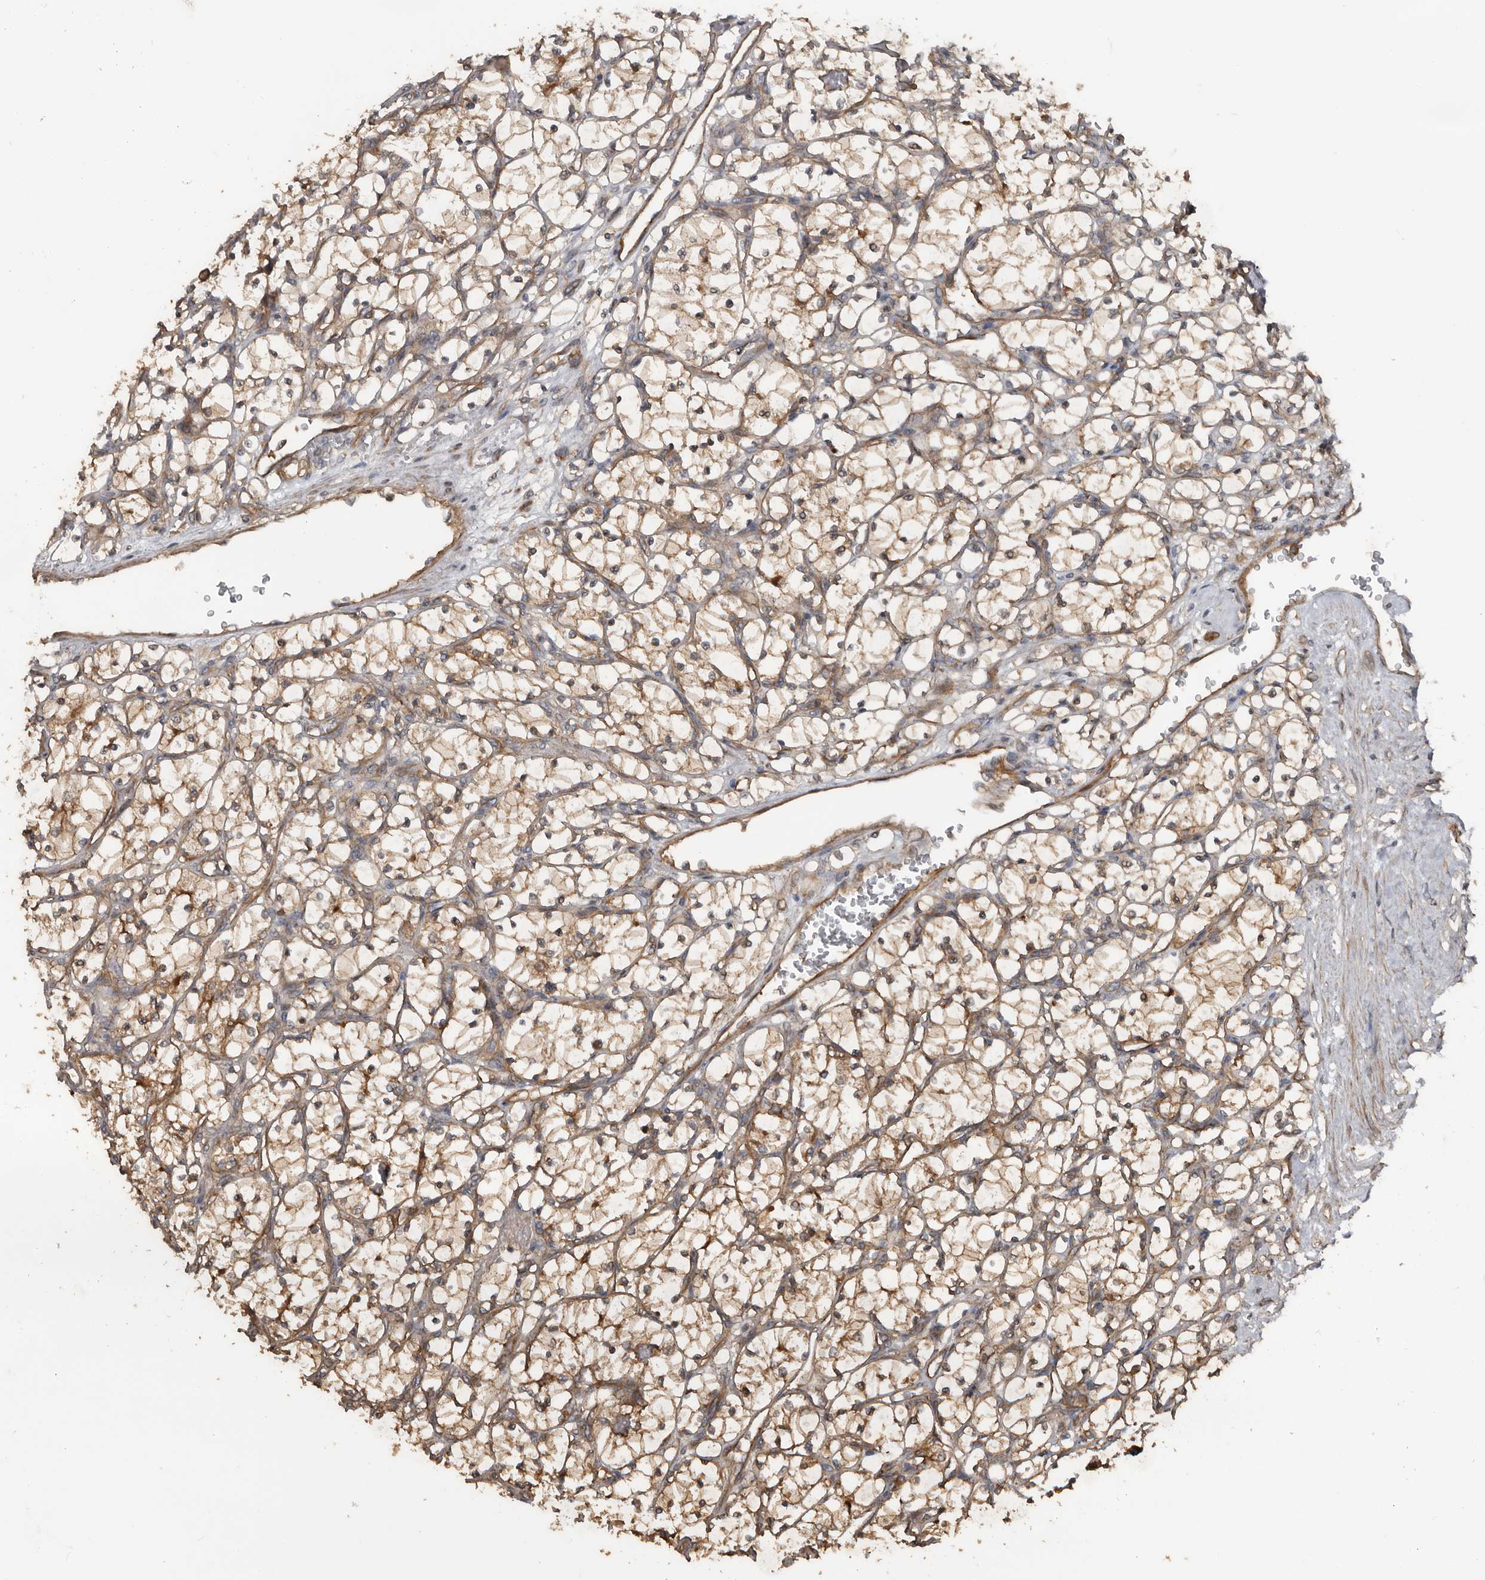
{"staining": {"intensity": "weak", "quantity": ">75%", "location": "cytoplasmic/membranous"}, "tissue": "renal cancer", "cell_type": "Tumor cells", "image_type": "cancer", "snomed": [{"axis": "morphology", "description": "Adenocarcinoma, NOS"}, {"axis": "topography", "description": "Kidney"}], "caption": "This micrograph demonstrates immunohistochemistry staining of human renal cancer, with low weak cytoplasmic/membranous staining in about >75% of tumor cells.", "gene": "EXOC3L1", "patient": {"sex": "female", "age": 69}}